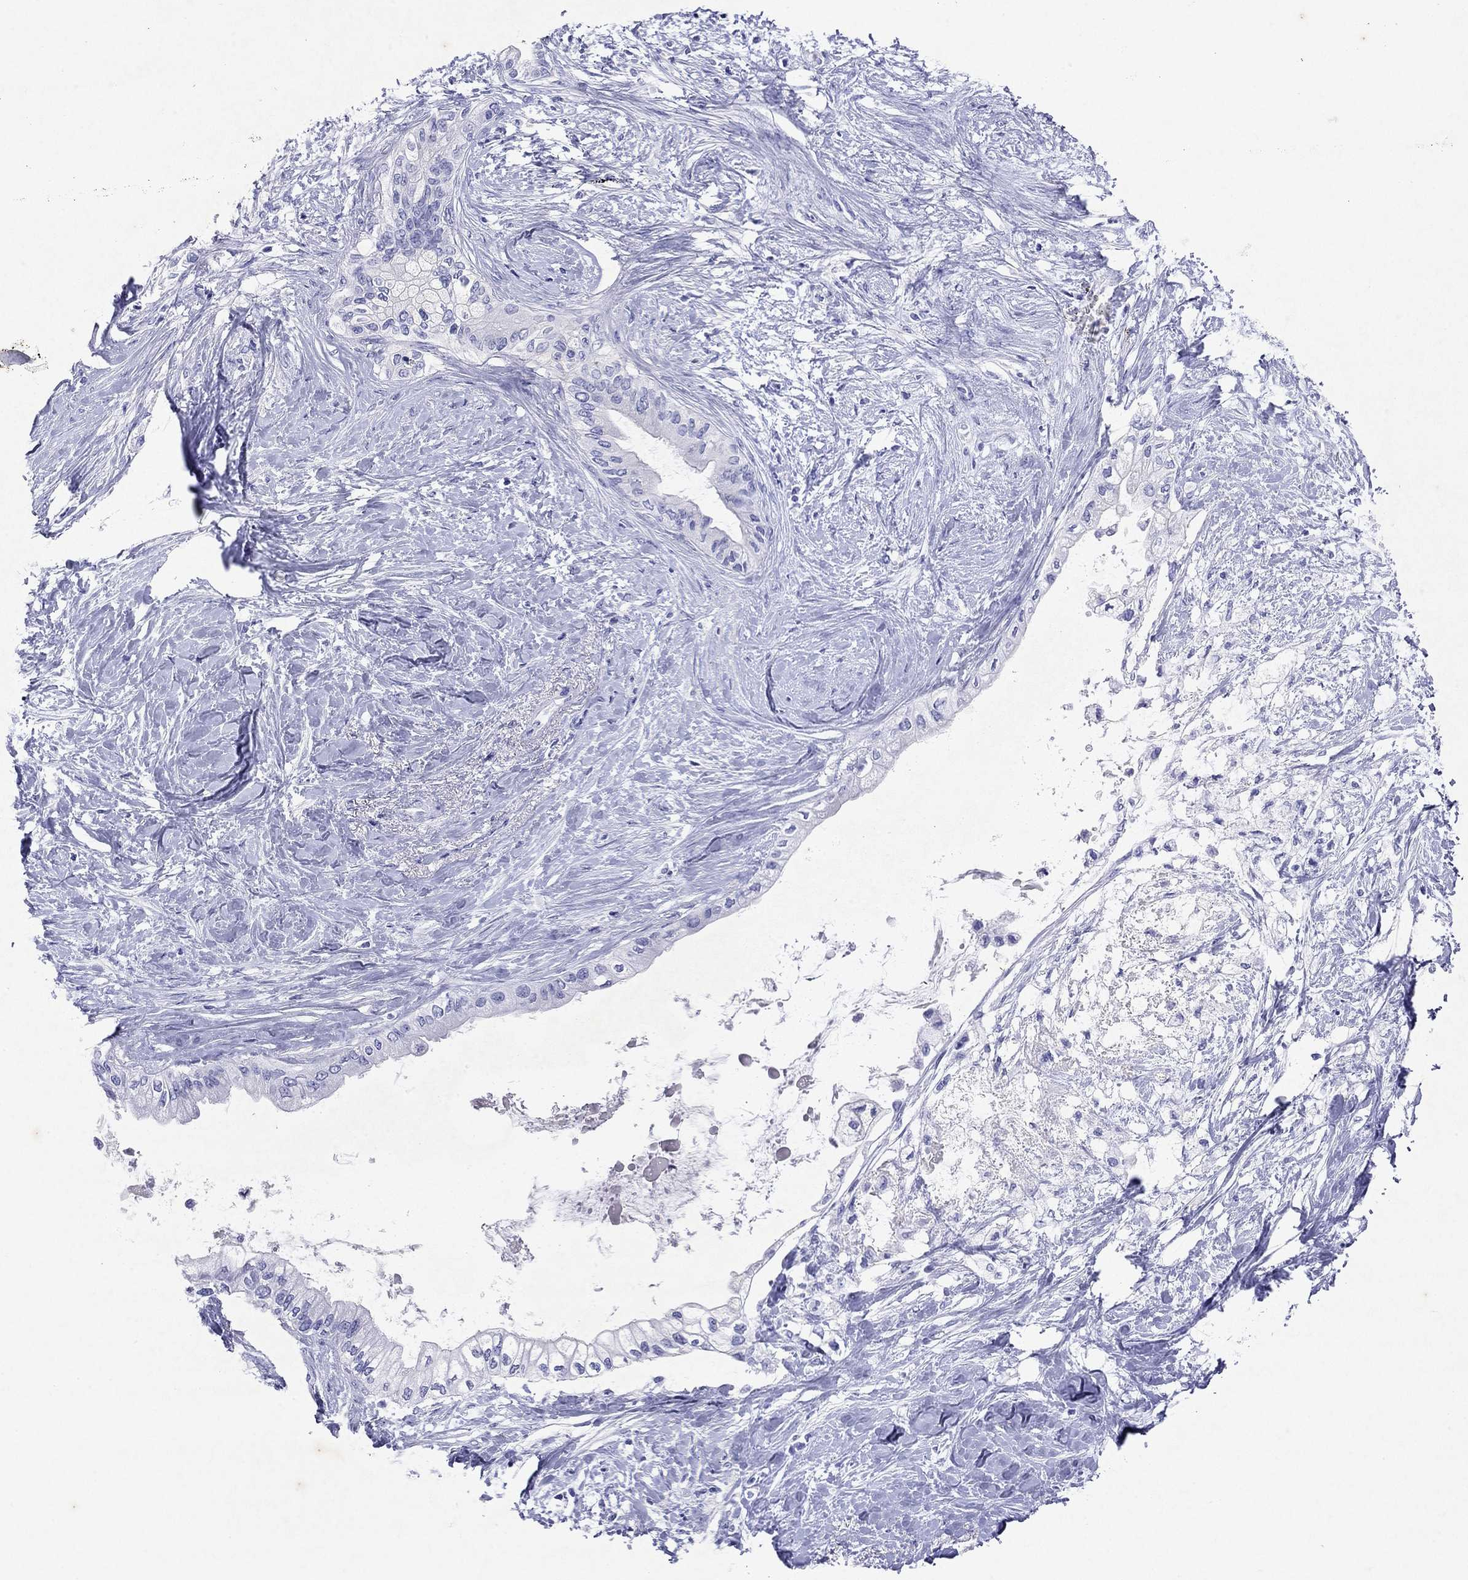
{"staining": {"intensity": "negative", "quantity": "none", "location": "none"}, "tissue": "pancreatic cancer", "cell_type": "Tumor cells", "image_type": "cancer", "snomed": [{"axis": "morphology", "description": "Normal tissue, NOS"}, {"axis": "morphology", "description": "Adenocarcinoma, NOS"}, {"axis": "topography", "description": "Pancreas"}, {"axis": "topography", "description": "Duodenum"}], "caption": "The micrograph shows no staining of tumor cells in pancreatic cancer (adenocarcinoma).", "gene": "ARMC12", "patient": {"sex": "female", "age": 60}}